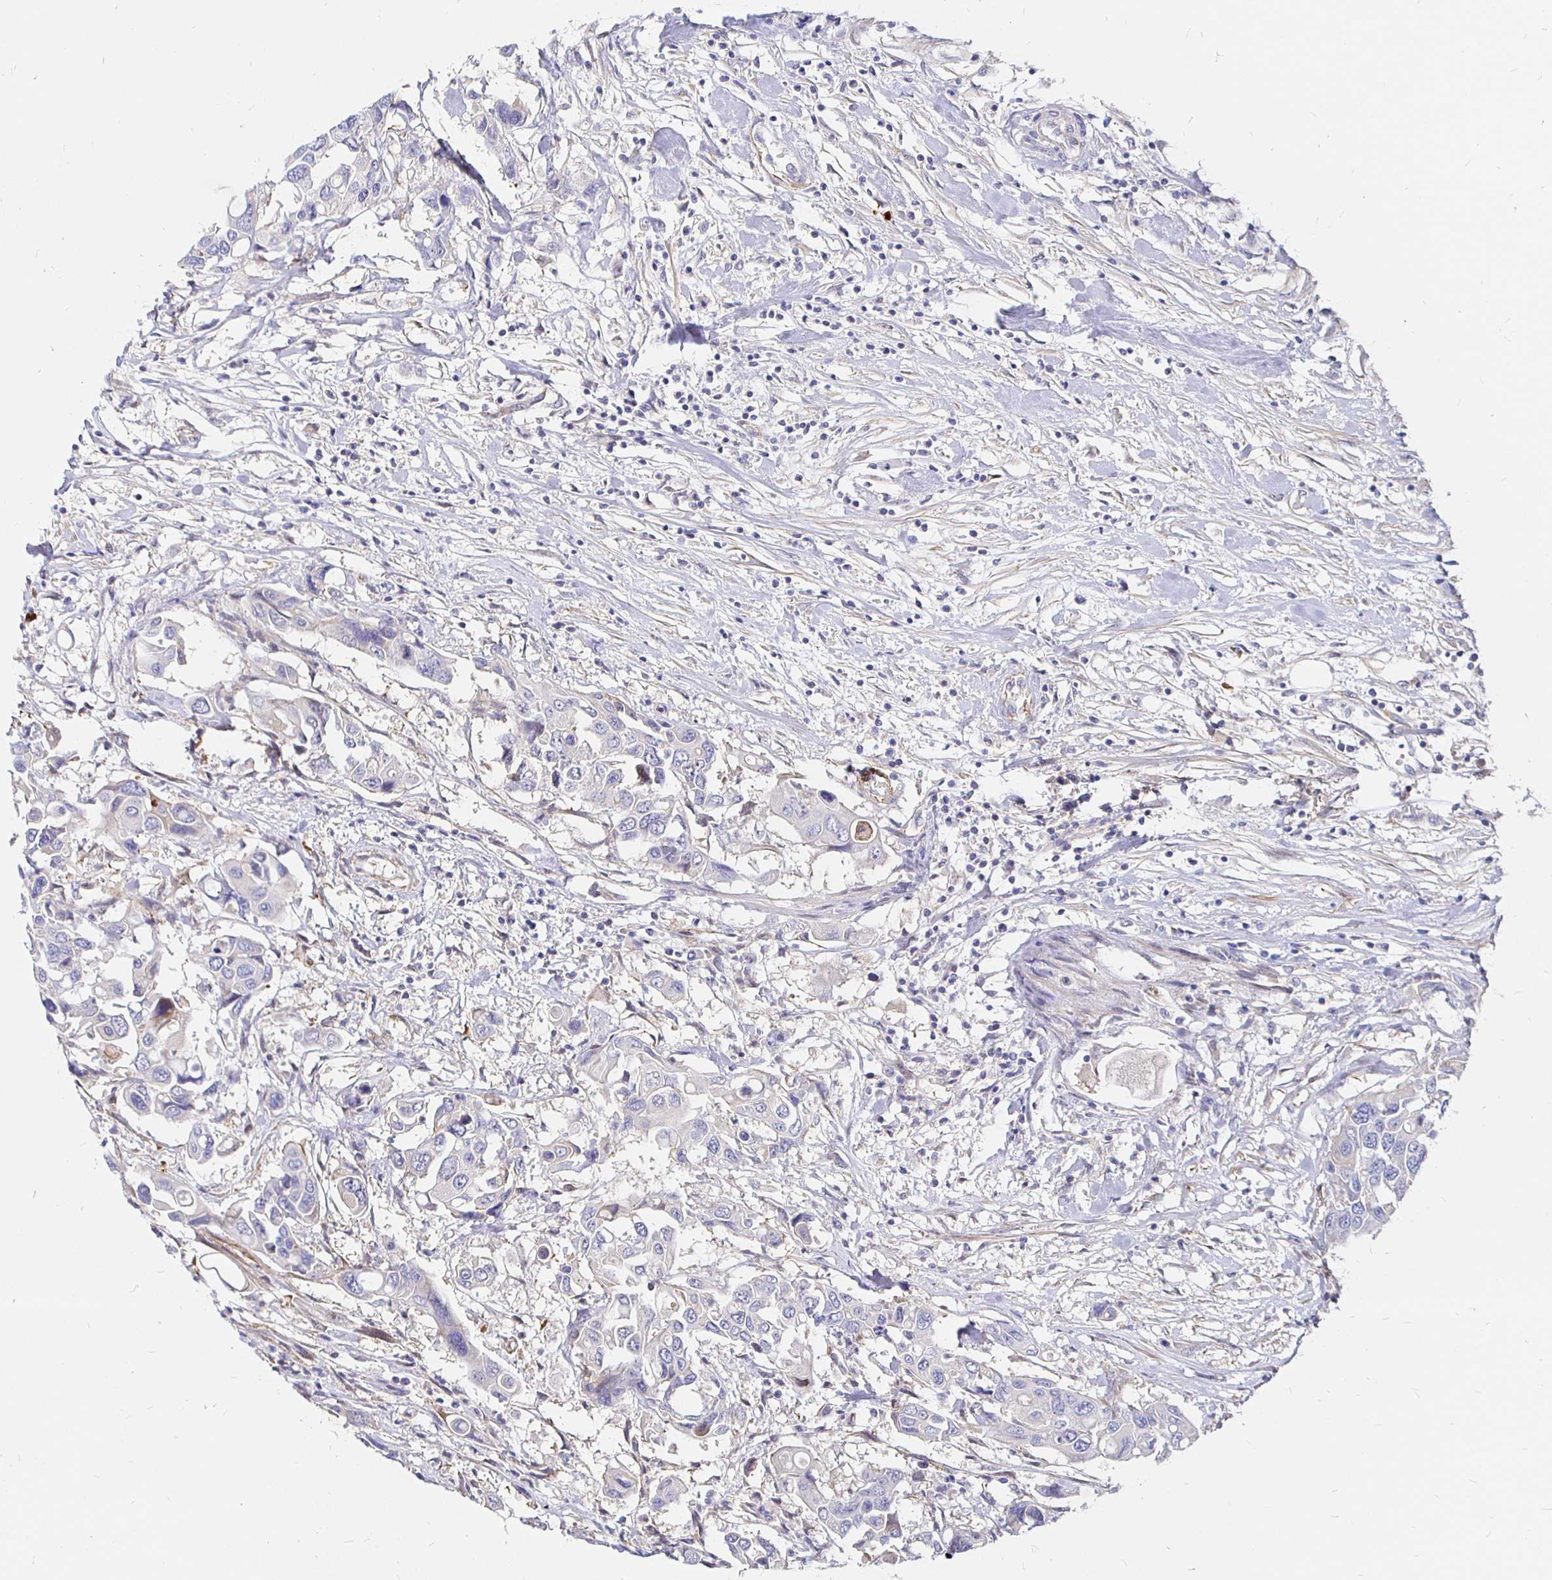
{"staining": {"intensity": "negative", "quantity": "none", "location": "none"}, "tissue": "colorectal cancer", "cell_type": "Tumor cells", "image_type": "cancer", "snomed": [{"axis": "morphology", "description": "Adenocarcinoma, NOS"}, {"axis": "topography", "description": "Colon"}], "caption": "Micrograph shows no significant protein staining in tumor cells of colorectal cancer. (Brightfield microscopy of DAB (3,3'-diaminobenzidine) immunohistochemistry at high magnification).", "gene": "PALM2AKAP2", "patient": {"sex": "male", "age": 77}}